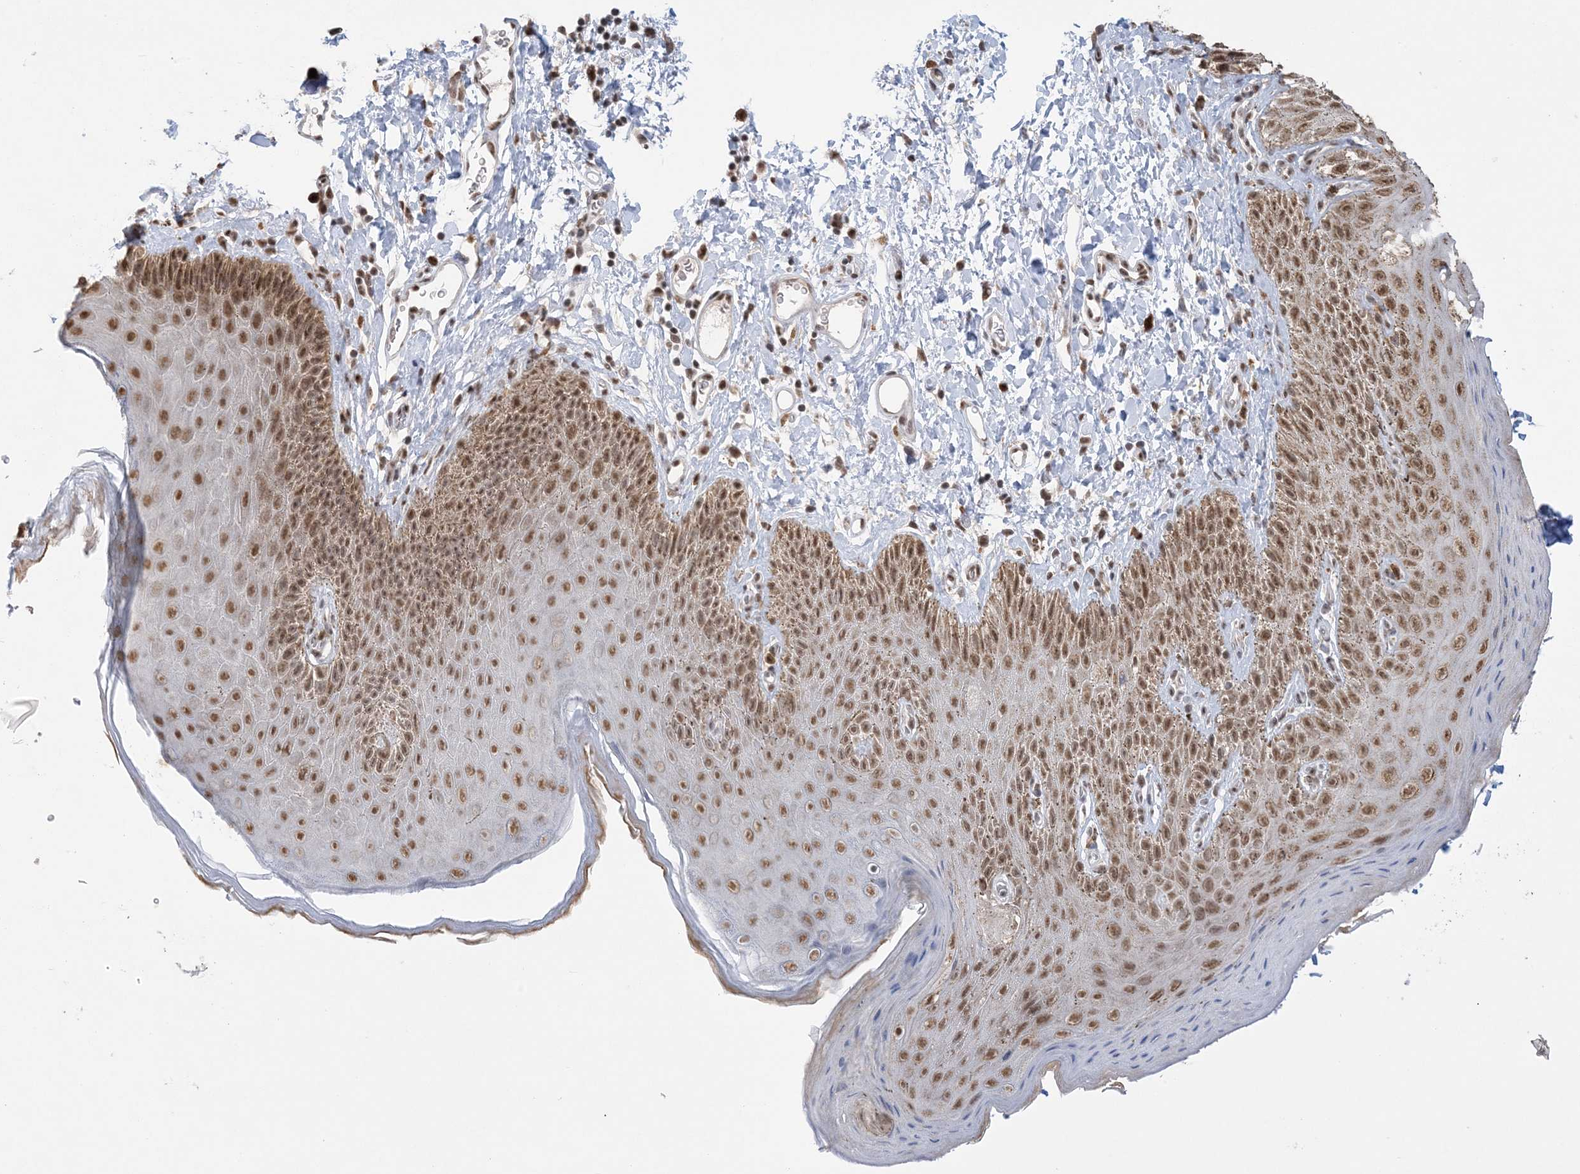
{"staining": {"intensity": "moderate", "quantity": ">75%", "location": "cytoplasmic/membranous,nuclear"}, "tissue": "skin", "cell_type": "Epidermal cells", "image_type": "normal", "snomed": [{"axis": "morphology", "description": "Normal tissue, NOS"}, {"axis": "topography", "description": "Anal"}], "caption": "Moderate cytoplasmic/membranous,nuclear protein staining is present in approximately >75% of epidermal cells in skin.", "gene": "TRMT10C", "patient": {"sex": "male", "age": 44}}